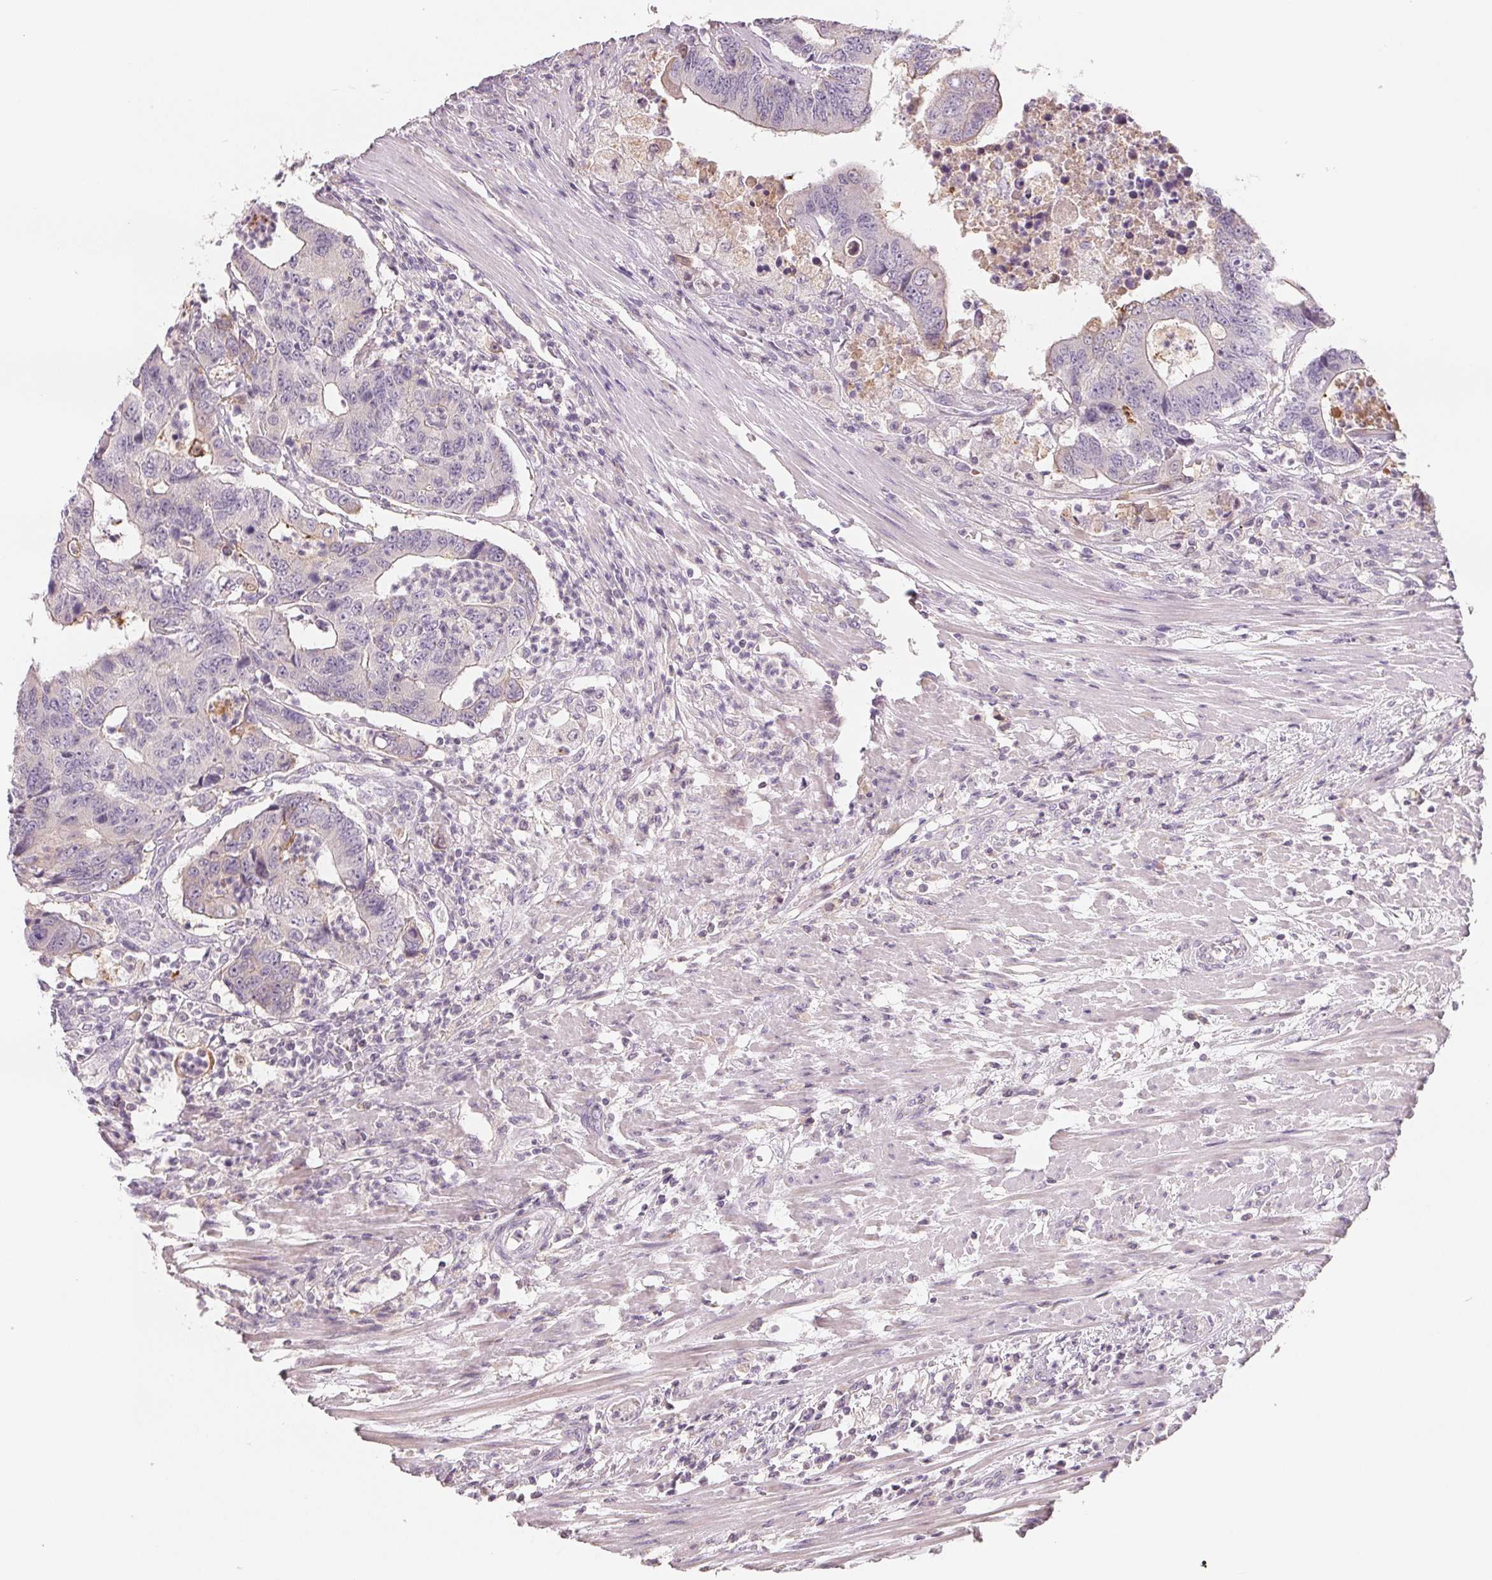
{"staining": {"intensity": "negative", "quantity": "none", "location": "none"}, "tissue": "colorectal cancer", "cell_type": "Tumor cells", "image_type": "cancer", "snomed": [{"axis": "morphology", "description": "Adenocarcinoma, NOS"}, {"axis": "topography", "description": "Colon"}], "caption": "An immunohistochemistry (IHC) photomicrograph of adenocarcinoma (colorectal) is shown. There is no staining in tumor cells of adenocarcinoma (colorectal).", "gene": "VTCN1", "patient": {"sex": "female", "age": 48}}